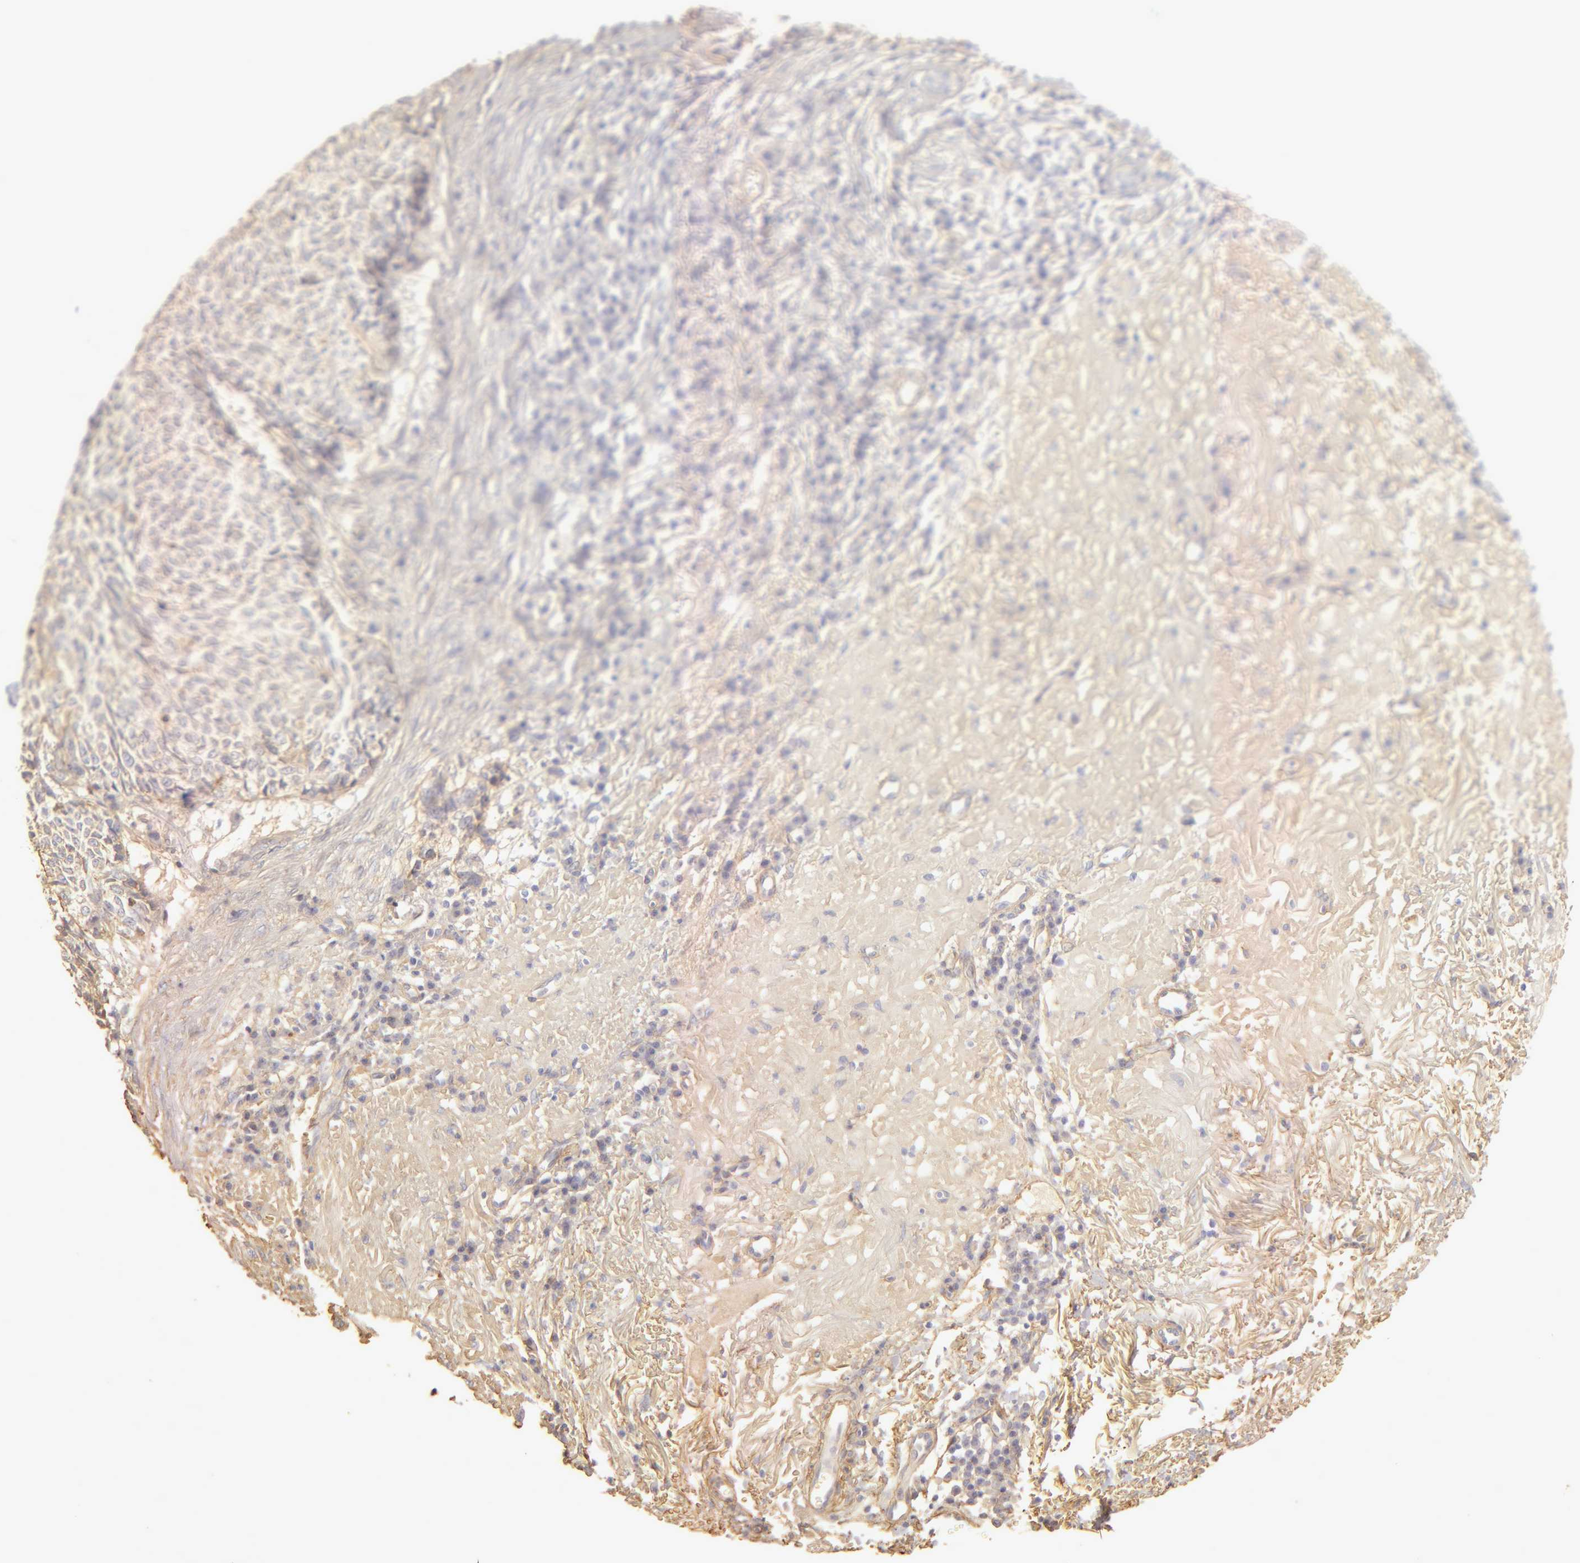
{"staining": {"intensity": "negative", "quantity": "none", "location": "none"}, "tissue": "skin cancer", "cell_type": "Tumor cells", "image_type": "cancer", "snomed": [{"axis": "morphology", "description": "Basal cell carcinoma"}, {"axis": "topography", "description": "Skin"}], "caption": "The micrograph reveals no staining of tumor cells in skin cancer.", "gene": "COL4A1", "patient": {"sex": "female", "age": 89}}